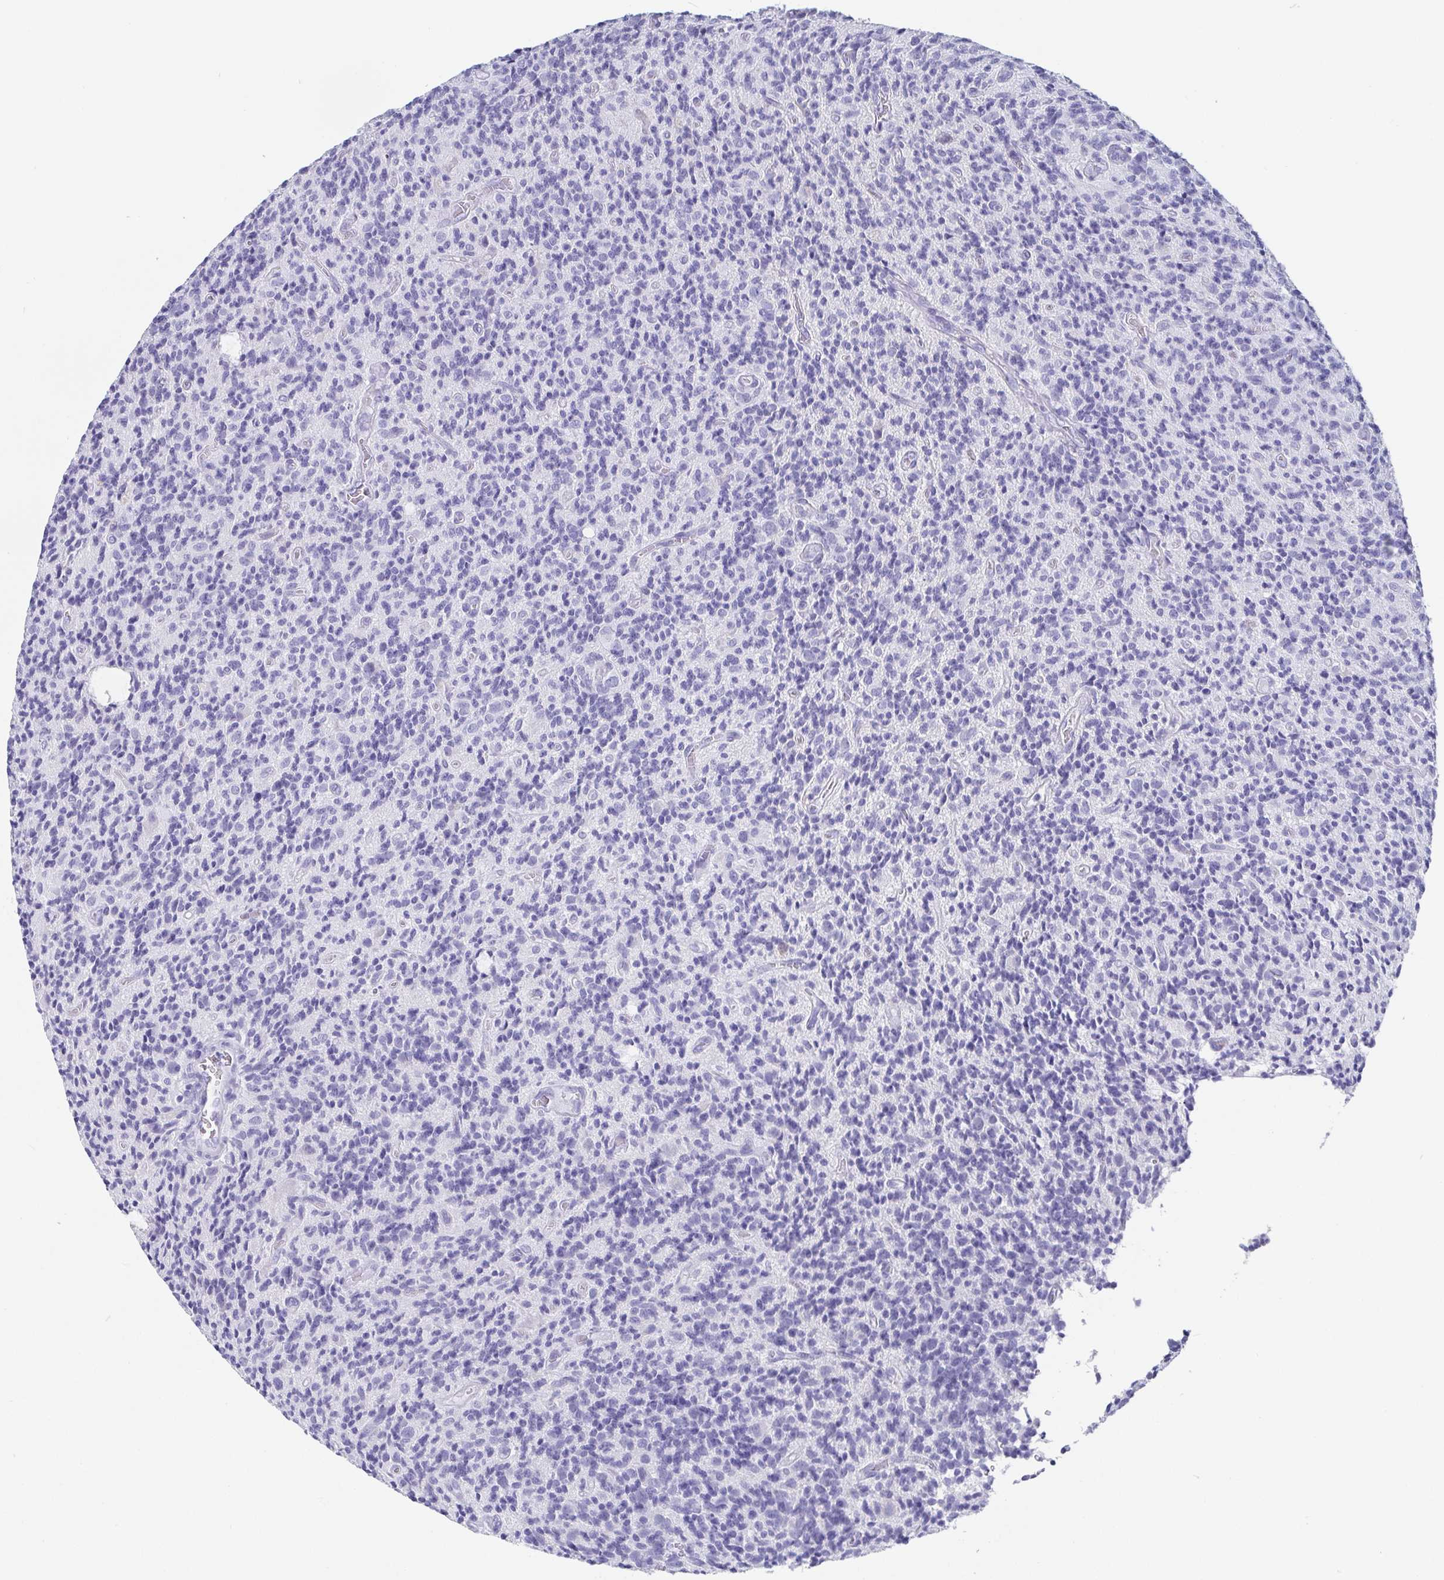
{"staining": {"intensity": "negative", "quantity": "none", "location": "none"}, "tissue": "glioma", "cell_type": "Tumor cells", "image_type": "cancer", "snomed": [{"axis": "morphology", "description": "Glioma, malignant, High grade"}, {"axis": "topography", "description": "Brain"}], "caption": "Tumor cells are negative for protein expression in human malignant high-grade glioma.", "gene": "SCGN", "patient": {"sex": "male", "age": 76}}